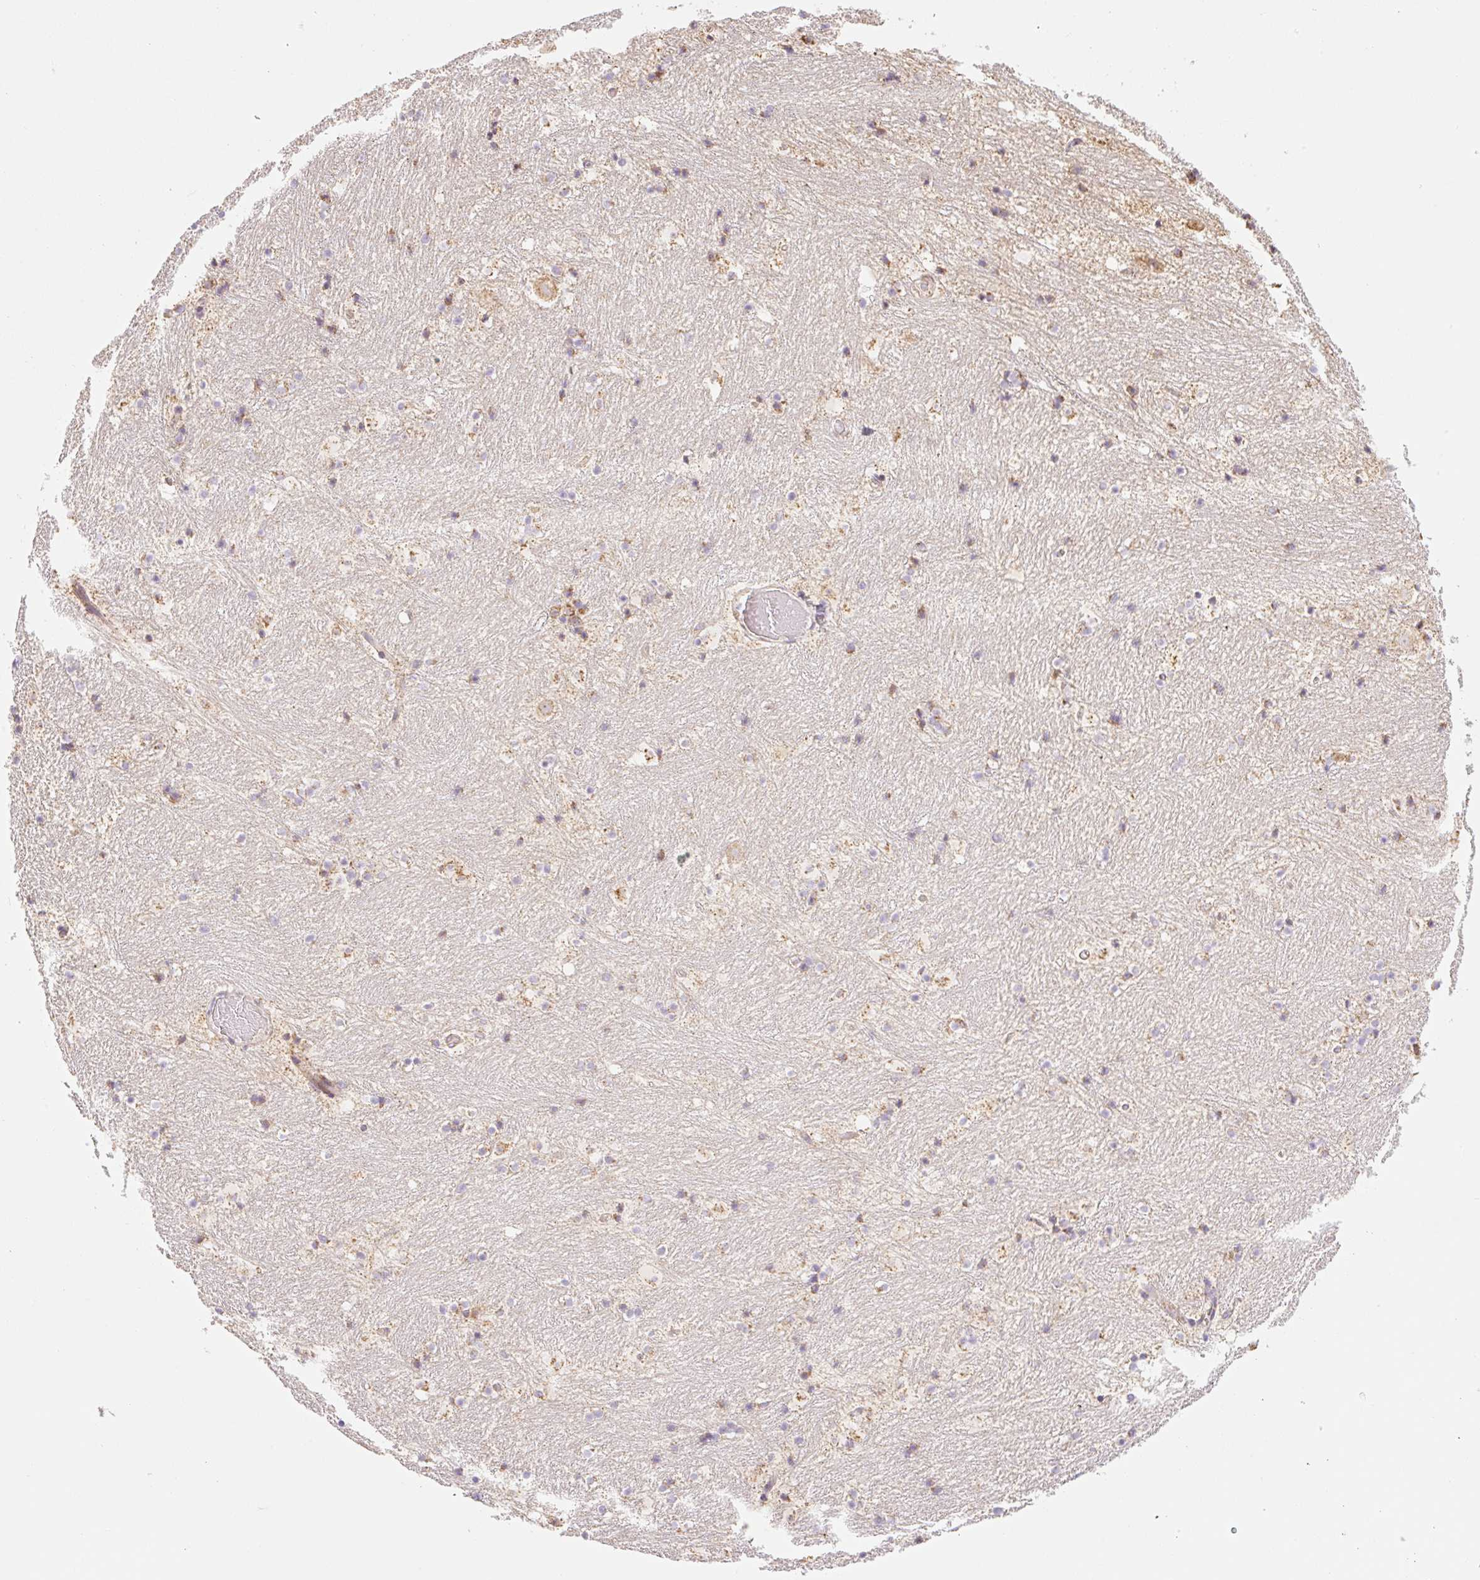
{"staining": {"intensity": "moderate", "quantity": "25%-75%", "location": "cytoplasmic/membranous"}, "tissue": "caudate", "cell_type": "Glial cells", "image_type": "normal", "snomed": [{"axis": "morphology", "description": "Normal tissue, NOS"}, {"axis": "topography", "description": "Lateral ventricle wall"}], "caption": "Immunohistochemistry (IHC) photomicrograph of benign caudate stained for a protein (brown), which exhibits medium levels of moderate cytoplasmic/membranous positivity in approximately 25%-75% of glial cells.", "gene": "GOSR2", "patient": {"sex": "male", "age": 37}}